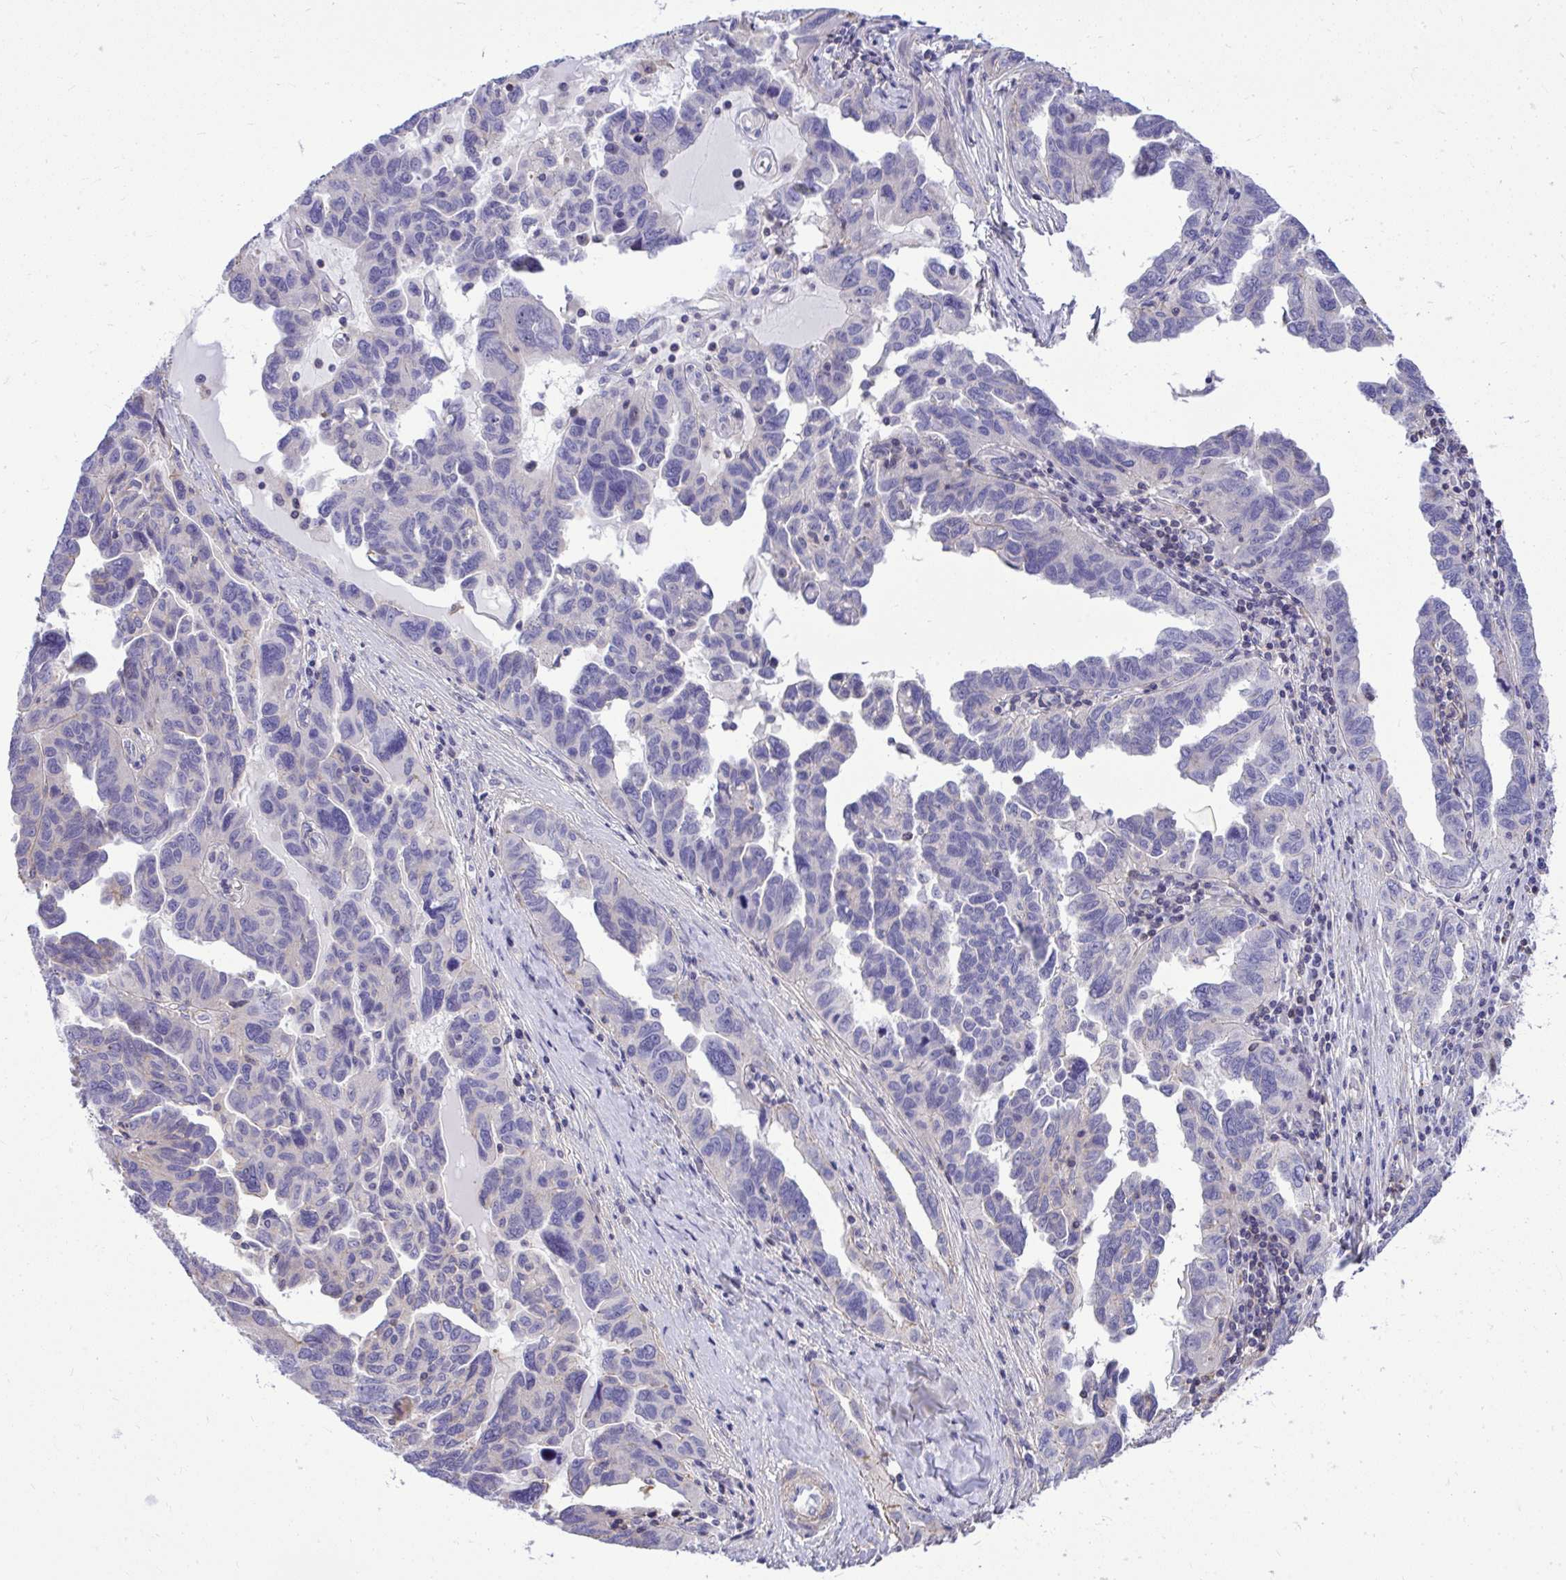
{"staining": {"intensity": "negative", "quantity": "none", "location": "none"}, "tissue": "ovarian cancer", "cell_type": "Tumor cells", "image_type": "cancer", "snomed": [{"axis": "morphology", "description": "Cystadenocarcinoma, serous, NOS"}, {"axis": "topography", "description": "Ovary"}], "caption": "This histopathology image is of ovarian serous cystadenocarcinoma stained with IHC to label a protein in brown with the nuclei are counter-stained blue. There is no staining in tumor cells.", "gene": "GRK4", "patient": {"sex": "female", "age": 64}}